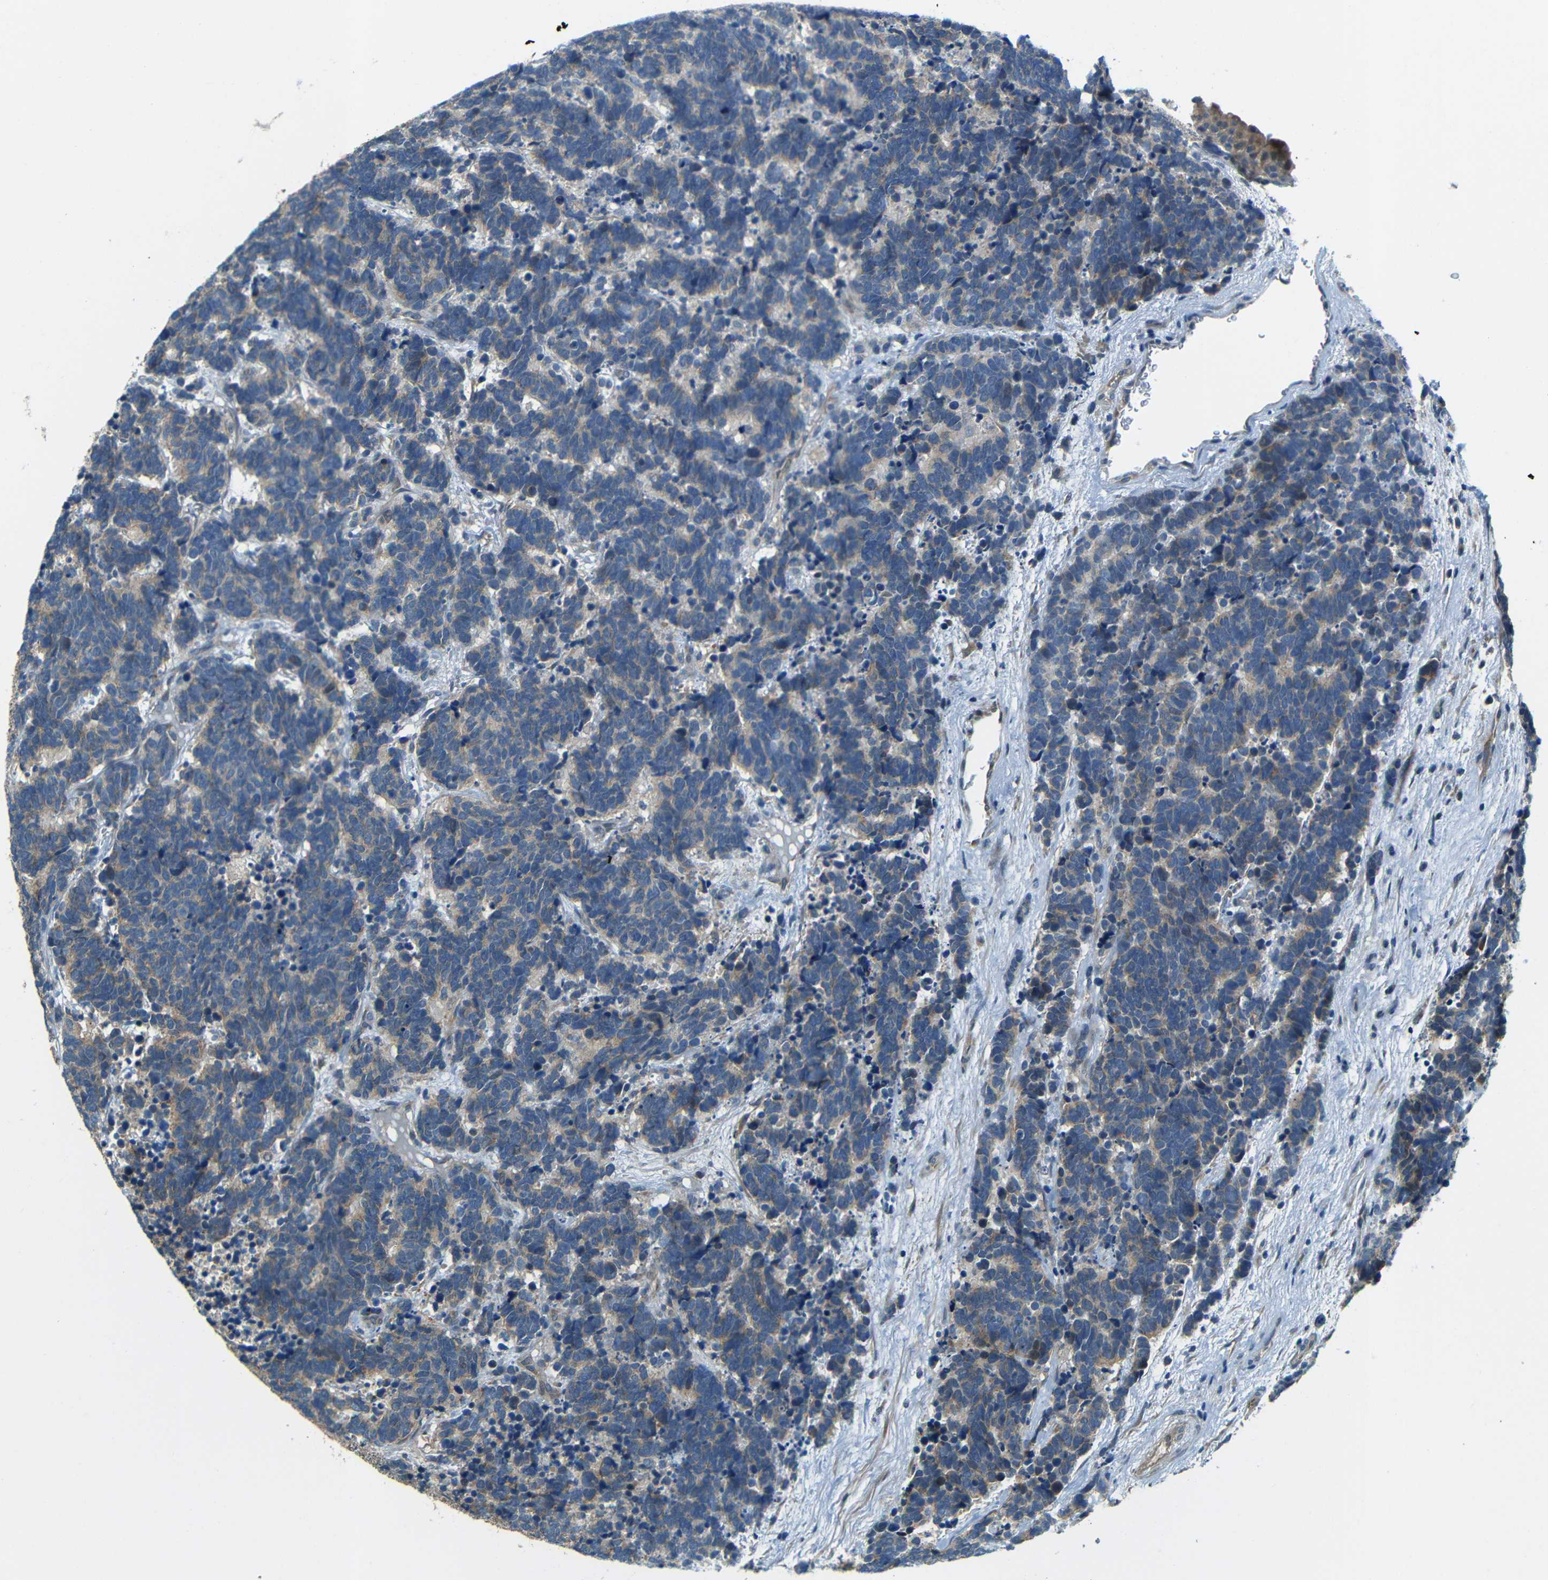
{"staining": {"intensity": "weak", "quantity": "<25%", "location": "cytoplasmic/membranous"}, "tissue": "carcinoid", "cell_type": "Tumor cells", "image_type": "cancer", "snomed": [{"axis": "morphology", "description": "Carcinoma, NOS"}, {"axis": "morphology", "description": "Carcinoid, malignant, NOS"}, {"axis": "topography", "description": "Urinary bladder"}], "caption": "Carcinoma stained for a protein using IHC reveals no positivity tumor cells.", "gene": "FNDC3A", "patient": {"sex": "male", "age": 57}}